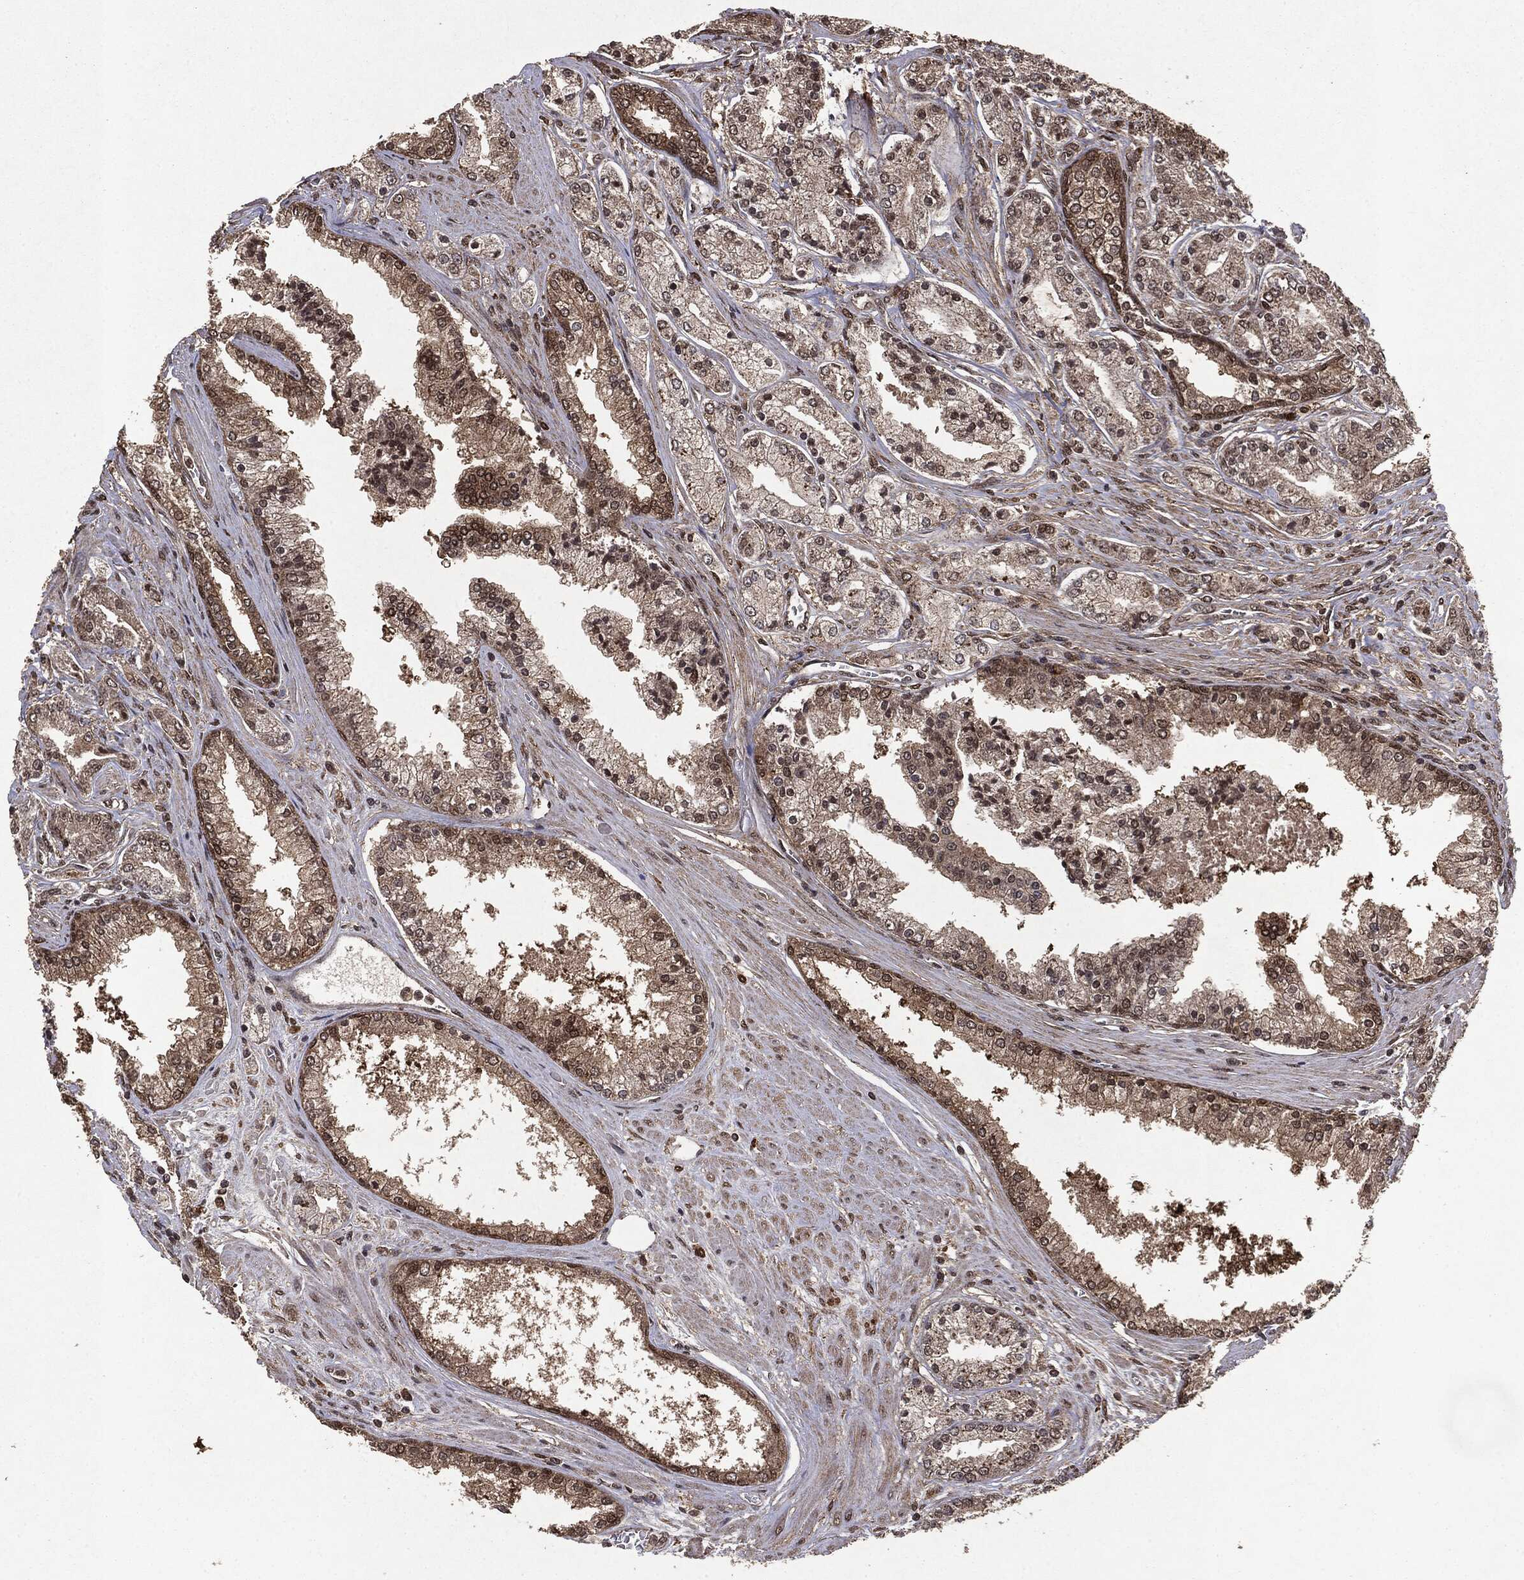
{"staining": {"intensity": "weak", "quantity": "<25%", "location": "cytoplasmic/membranous,nuclear"}, "tissue": "prostate cancer", "cell_type": "Tumor cells", "image_type": "cancer", "snomed": [{"axis": "morphology", "description": "Adenocarcinoma, High grade"}, {"axis": "topography", "description": "Prostate"}], "caption": "Human prostate cancer (high-grade adenocarcinoma) stained for a protein using immunohistochemistry (IHC) displays no staining in tumor cells.", "gene": "PEBP1", "patient": {"sex": "male", "age": 66}}